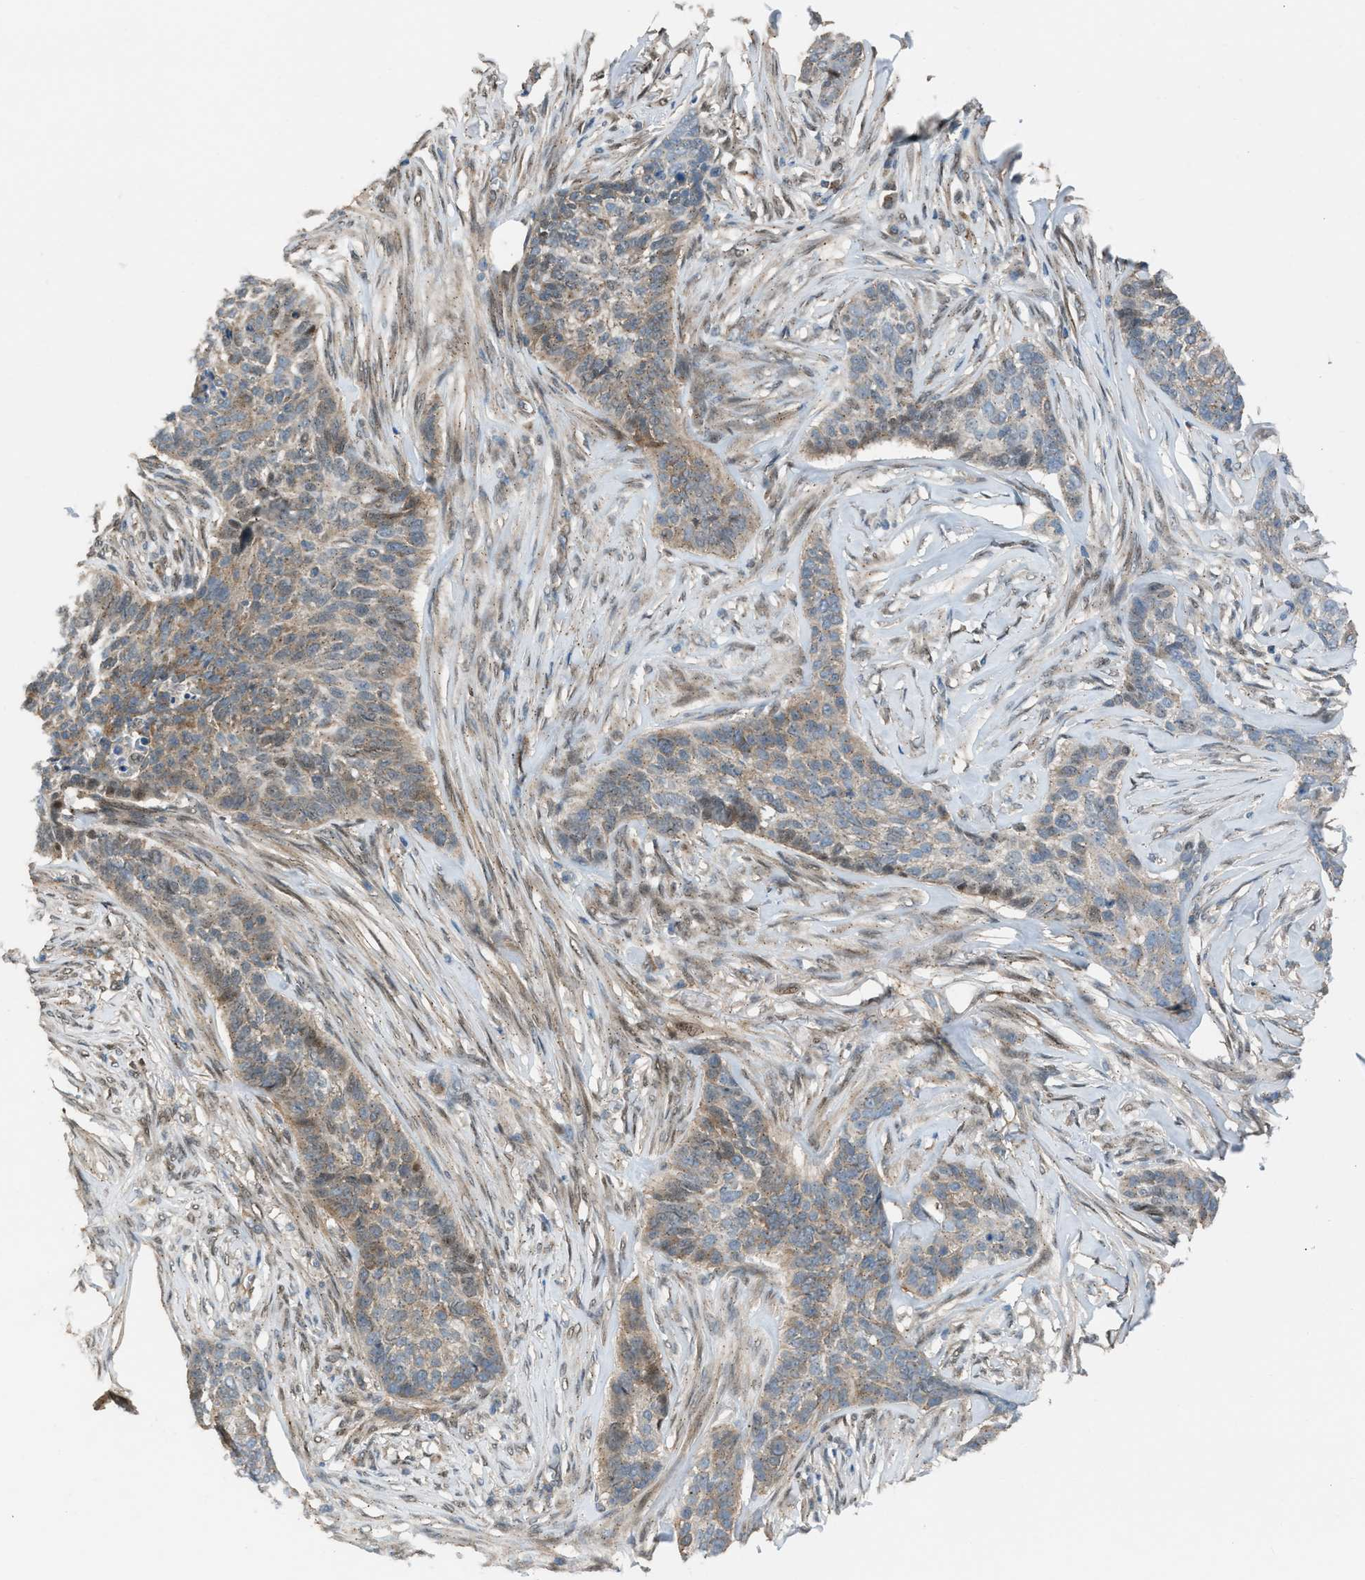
{"staining": {"intensity": "weak", "quantity": "25%-75%", "location": "cytoplasmic/membranous"}, "tissue": "skin cancer", "cell_type": "Tumor cells", "image_type": "cancer", "snomed": [{"axis": "morphology", "description": "Basal cell carcinoma"}, {"axis": "topography", "description": "Skin"}], "caption": "A brown stain highlights weak cytoplasmic/membranous staining of a protein in skin cancer (basal cell carcinoma) tumor cells.", "gene": "CRTC1", "patient": {"sex": "male", "age": 85}}